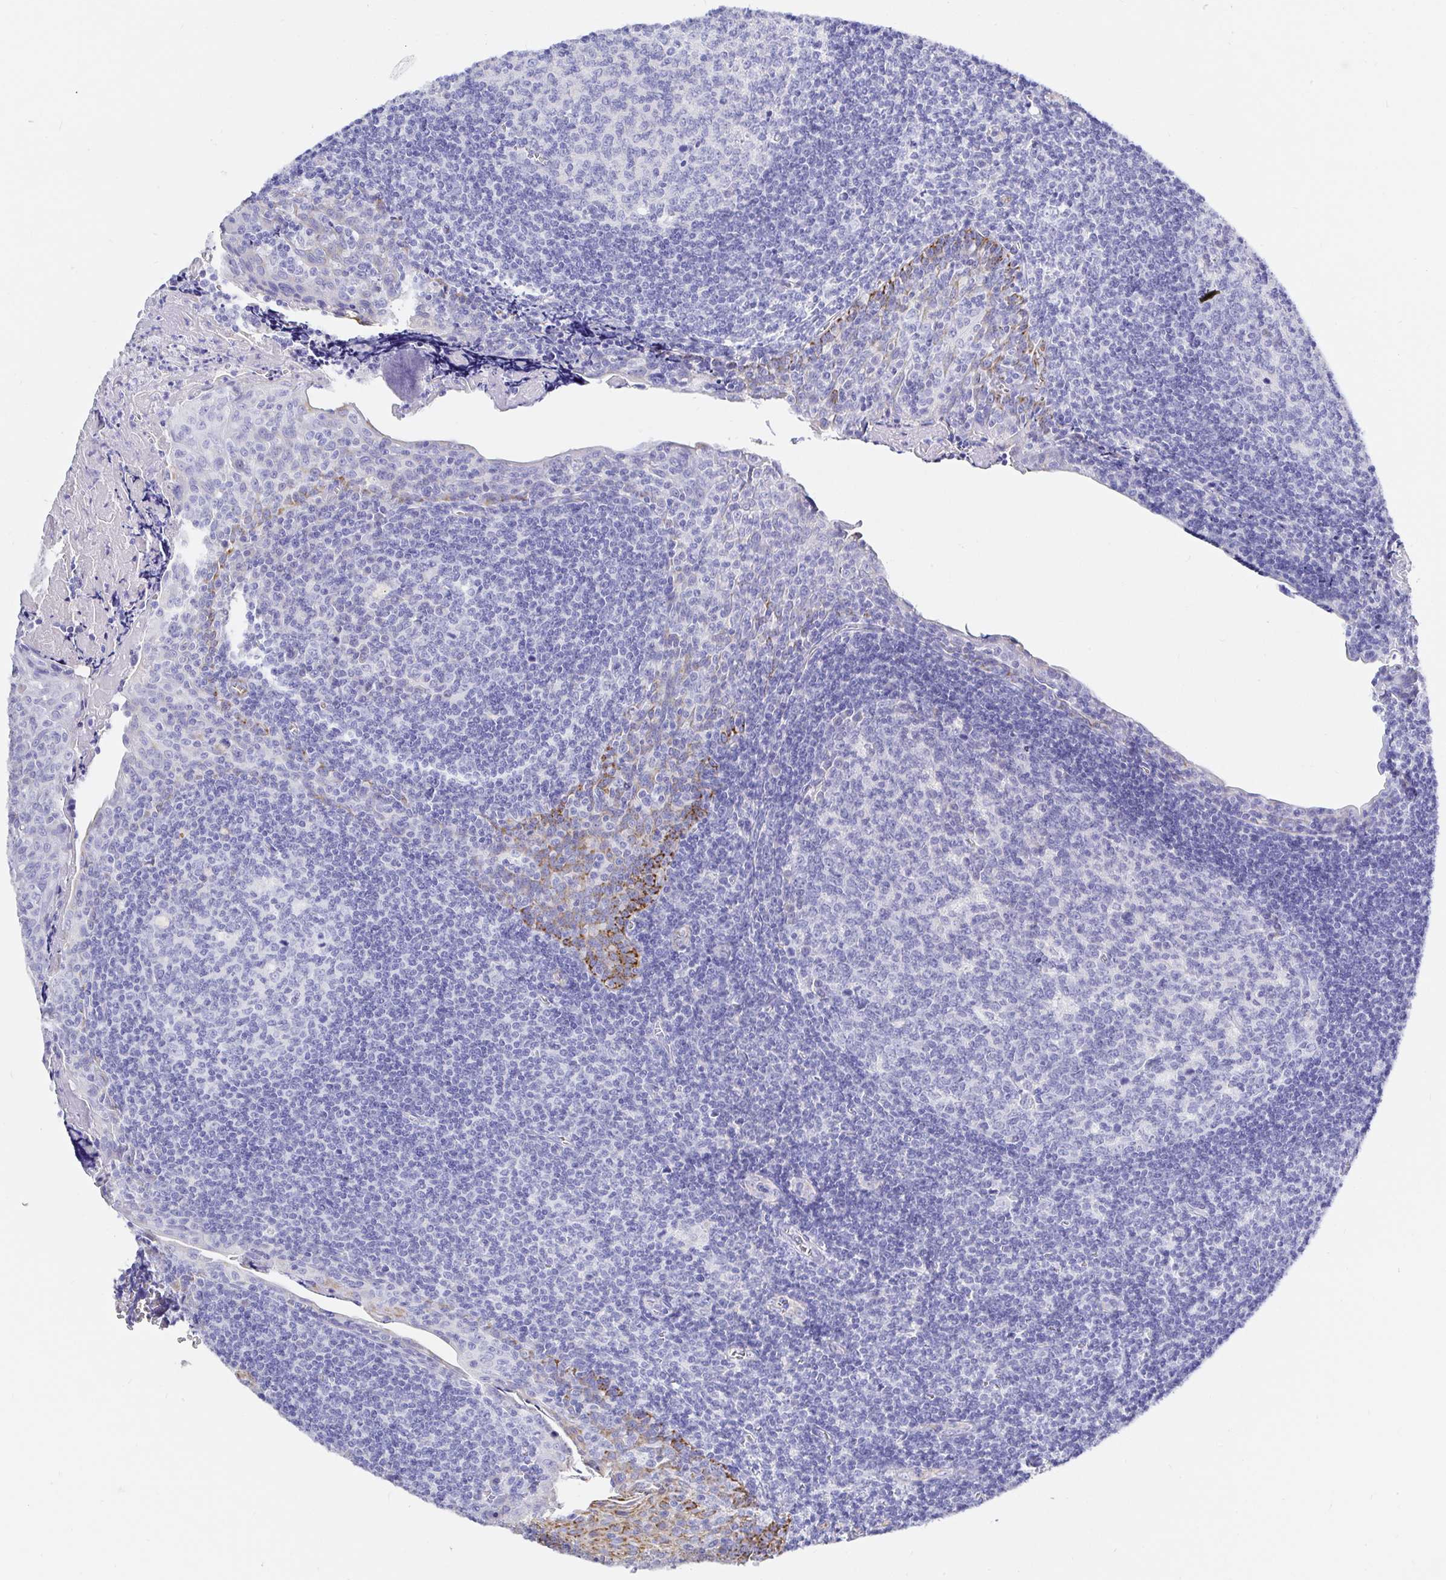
{"staining": {"intensity": "negative", "quantity": "none", "location": "none"}, "tissue": "tonsil", "cell_type": "Germinal center cells", "image_type": "normal", "snomed": [{"axis": "morphology", "description": "Normal tissue, NOS"}, {"axis": "morphology", "description": "Inflammation, NOS"}, {"axis": "topography", "description": "Tonsil"}], "caption": "Germinal center cells show no significant staining in normal tonsil.", "gene": "MAOA", "patient": {"sex": "female", "age": 31}}